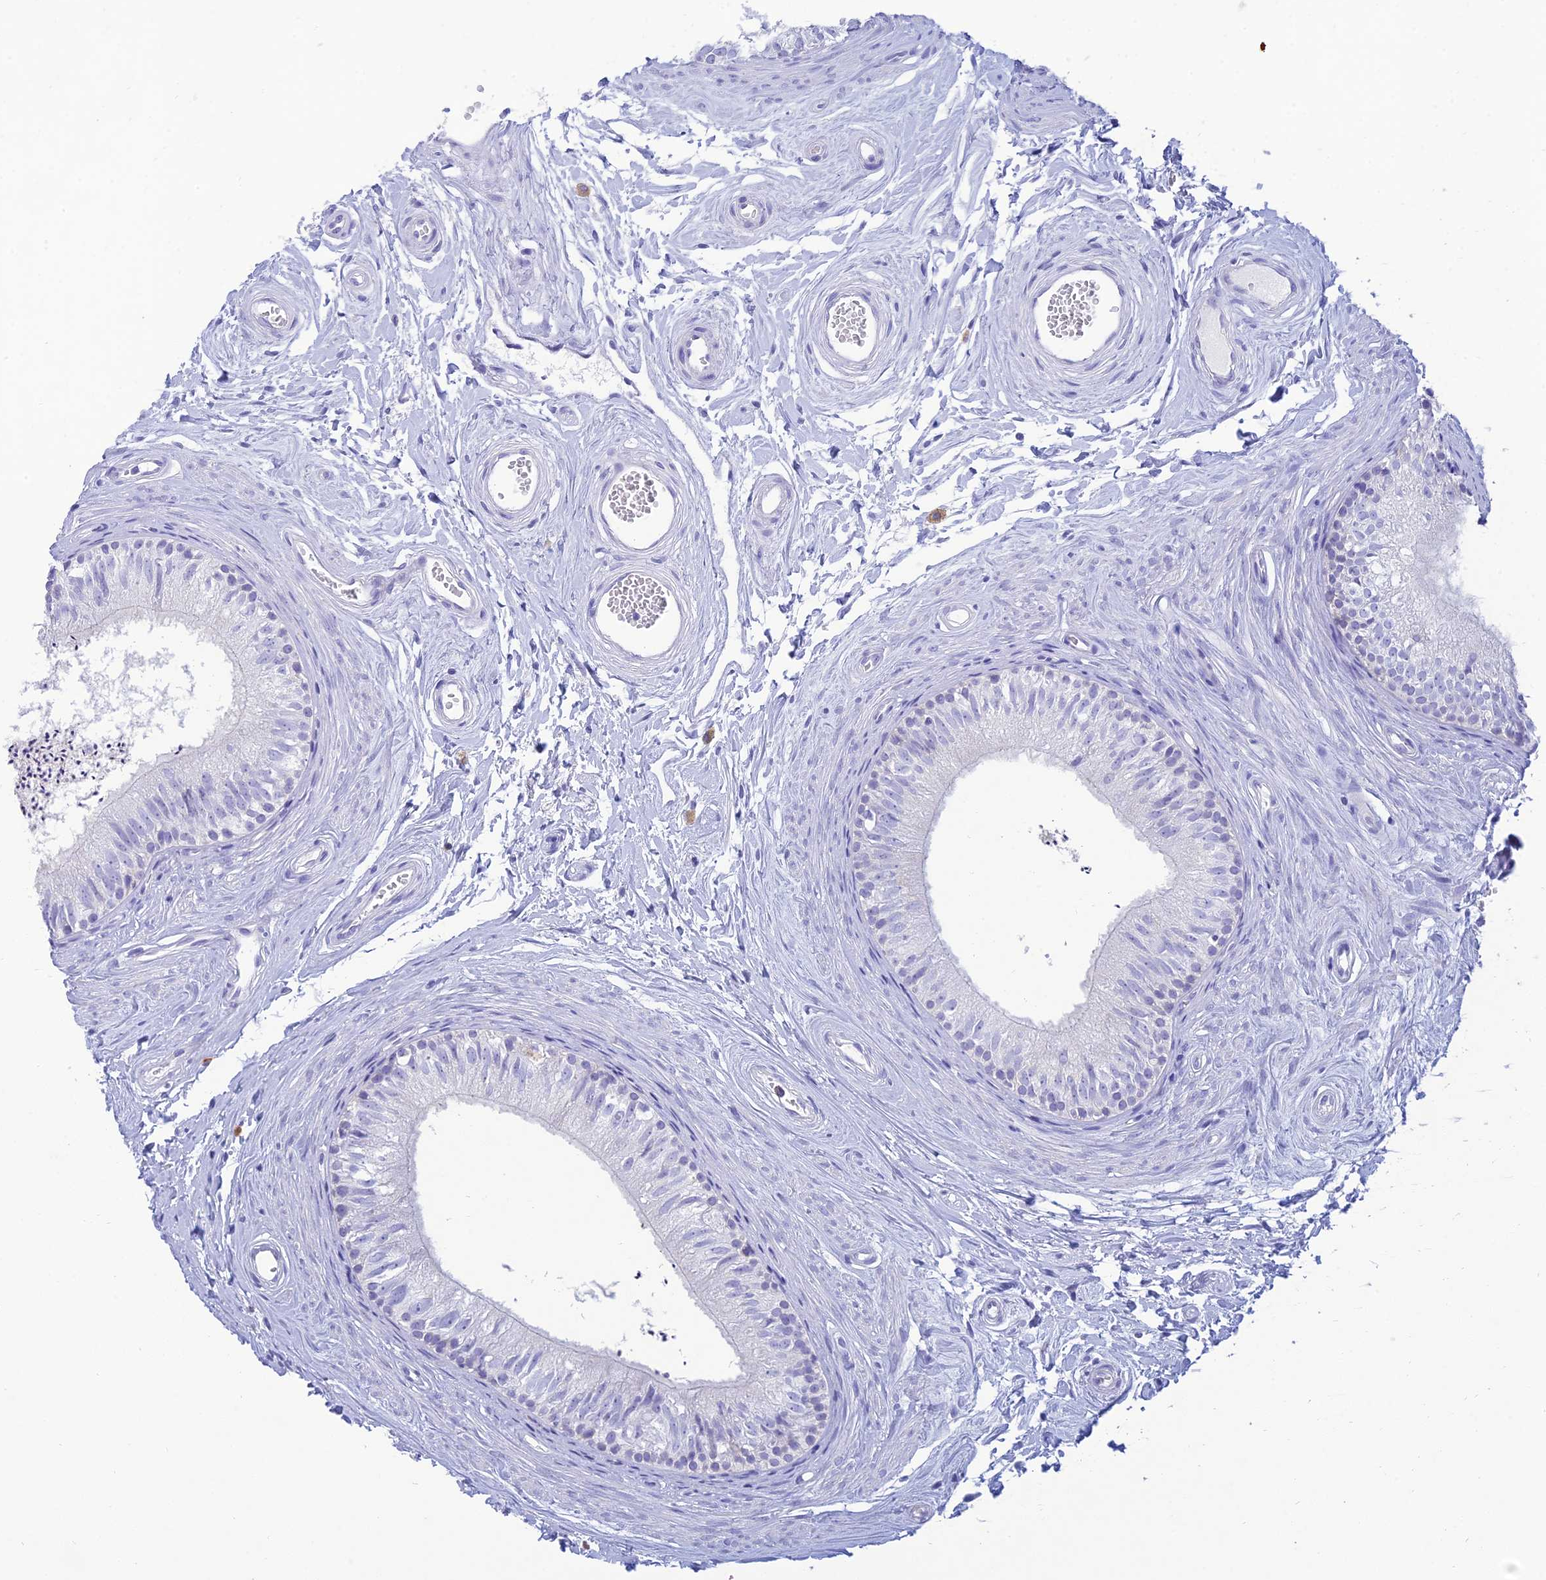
{"staining": {"intensity": "negative", "quantity": "none", "location": "none"}, "tissue": "epididymis", "cell_type": "Glandular cells", "image_type": "normal", "snomed": [{"axis": "morphology", "description": "Normal tissue, NOS"}, {"axis": "topography", "description": "Epididymis"}], "caption": "This is an immunohistochemistry (IHC) image of unremarkable epididymis. There is no expression in glandular cells.", "gene": "MAL2", "patient": {"sex": "male", "age": 56}}